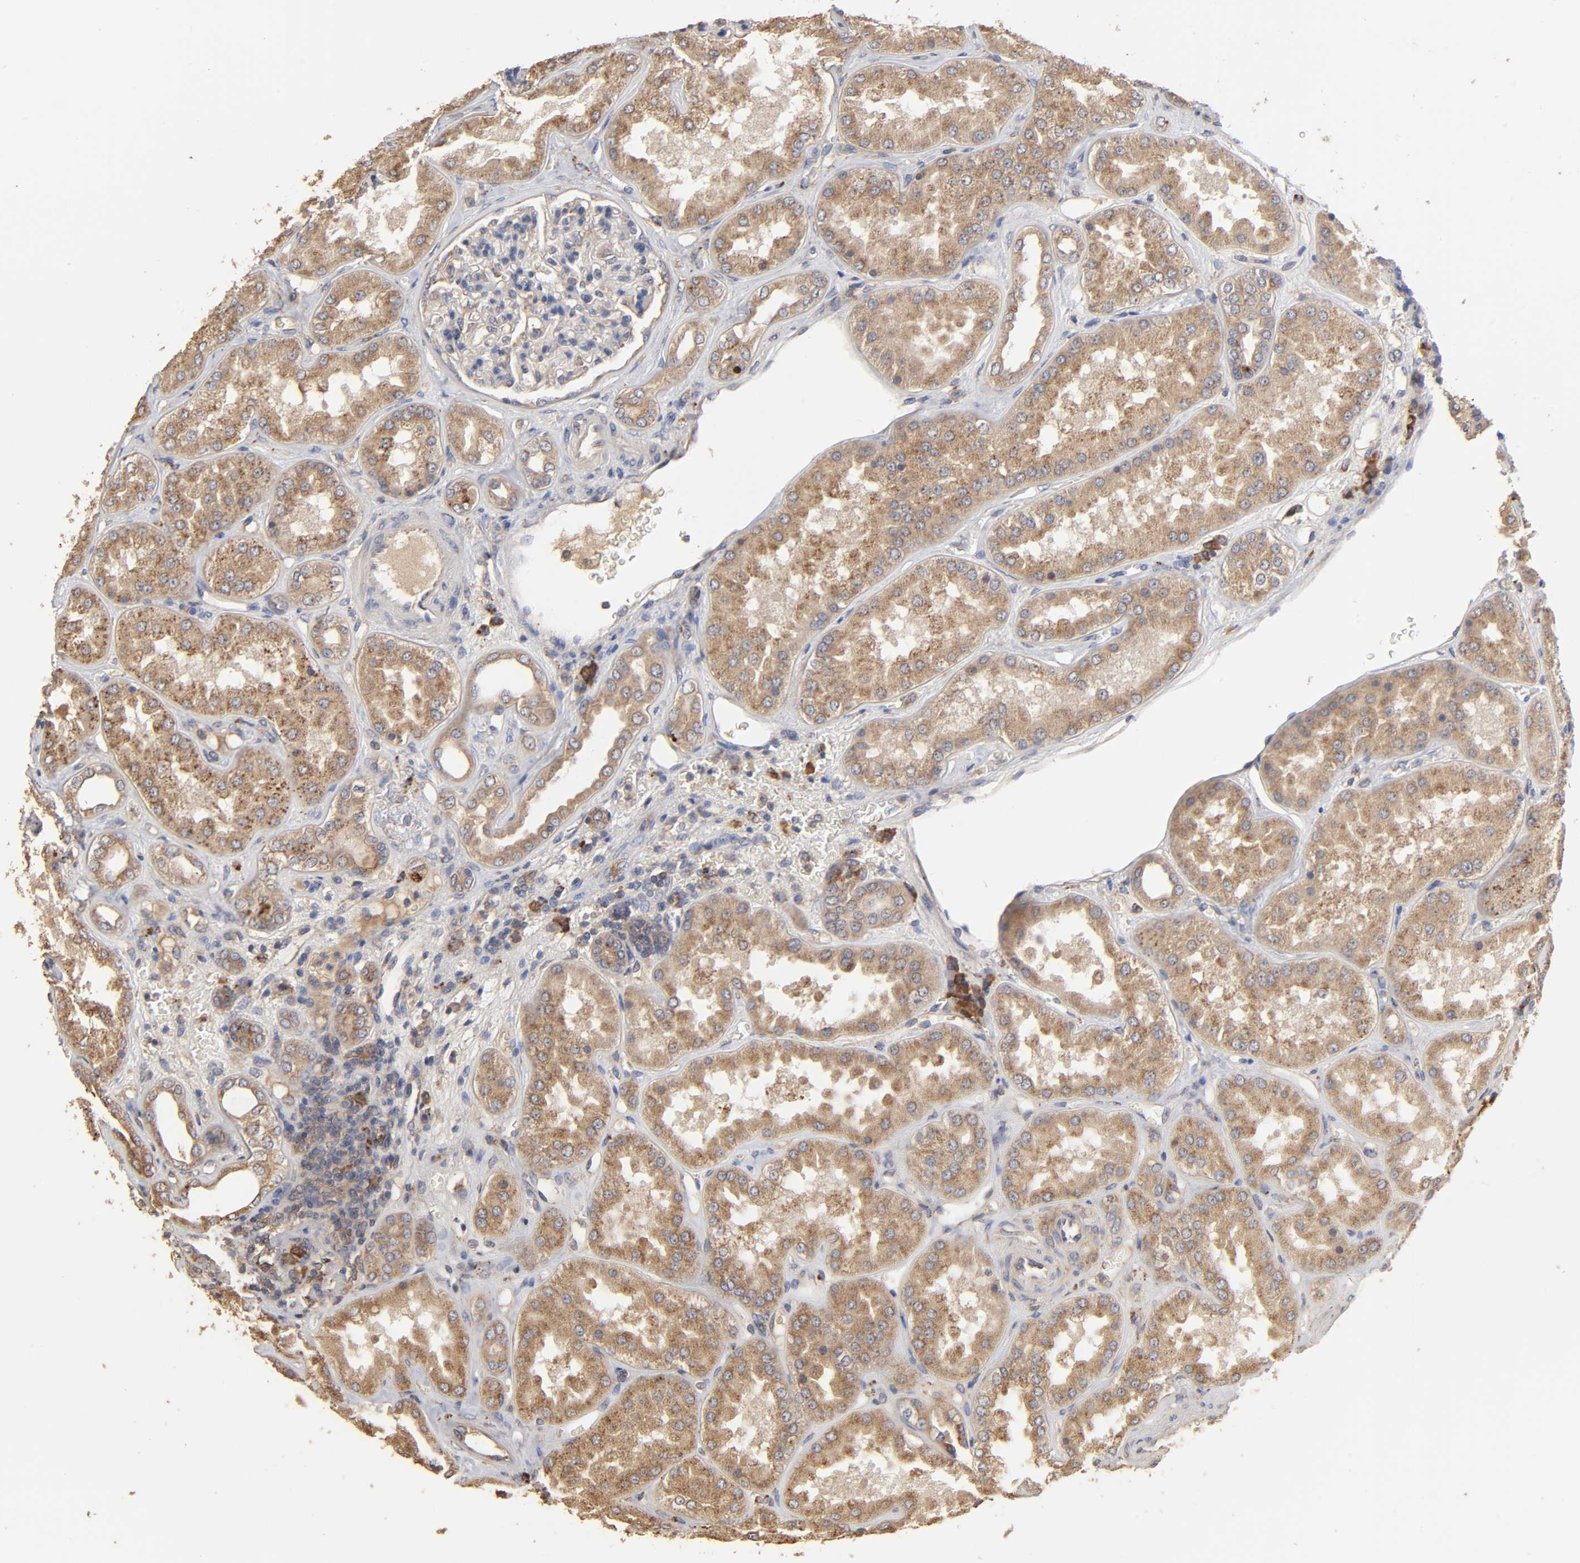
{"staining": {"intensity": "weak", "quantity": "<25%", "location": "cytoplasmic/membranous"}, "tissue": "kidney", "cell_type": "Cells in glomeruli", "image_type": "normal", "snomed": [{"axis": "morphology", "description": "Normal tissue, NOS"}, {"axis": "topography", "description": "Kidney"}], "caption": "Histopathology image shows no significant protein staining in cells in glomeruli of normal kidney.", "gene": "EIF4G2", "patient": {"sex": "female", "age": 56}}